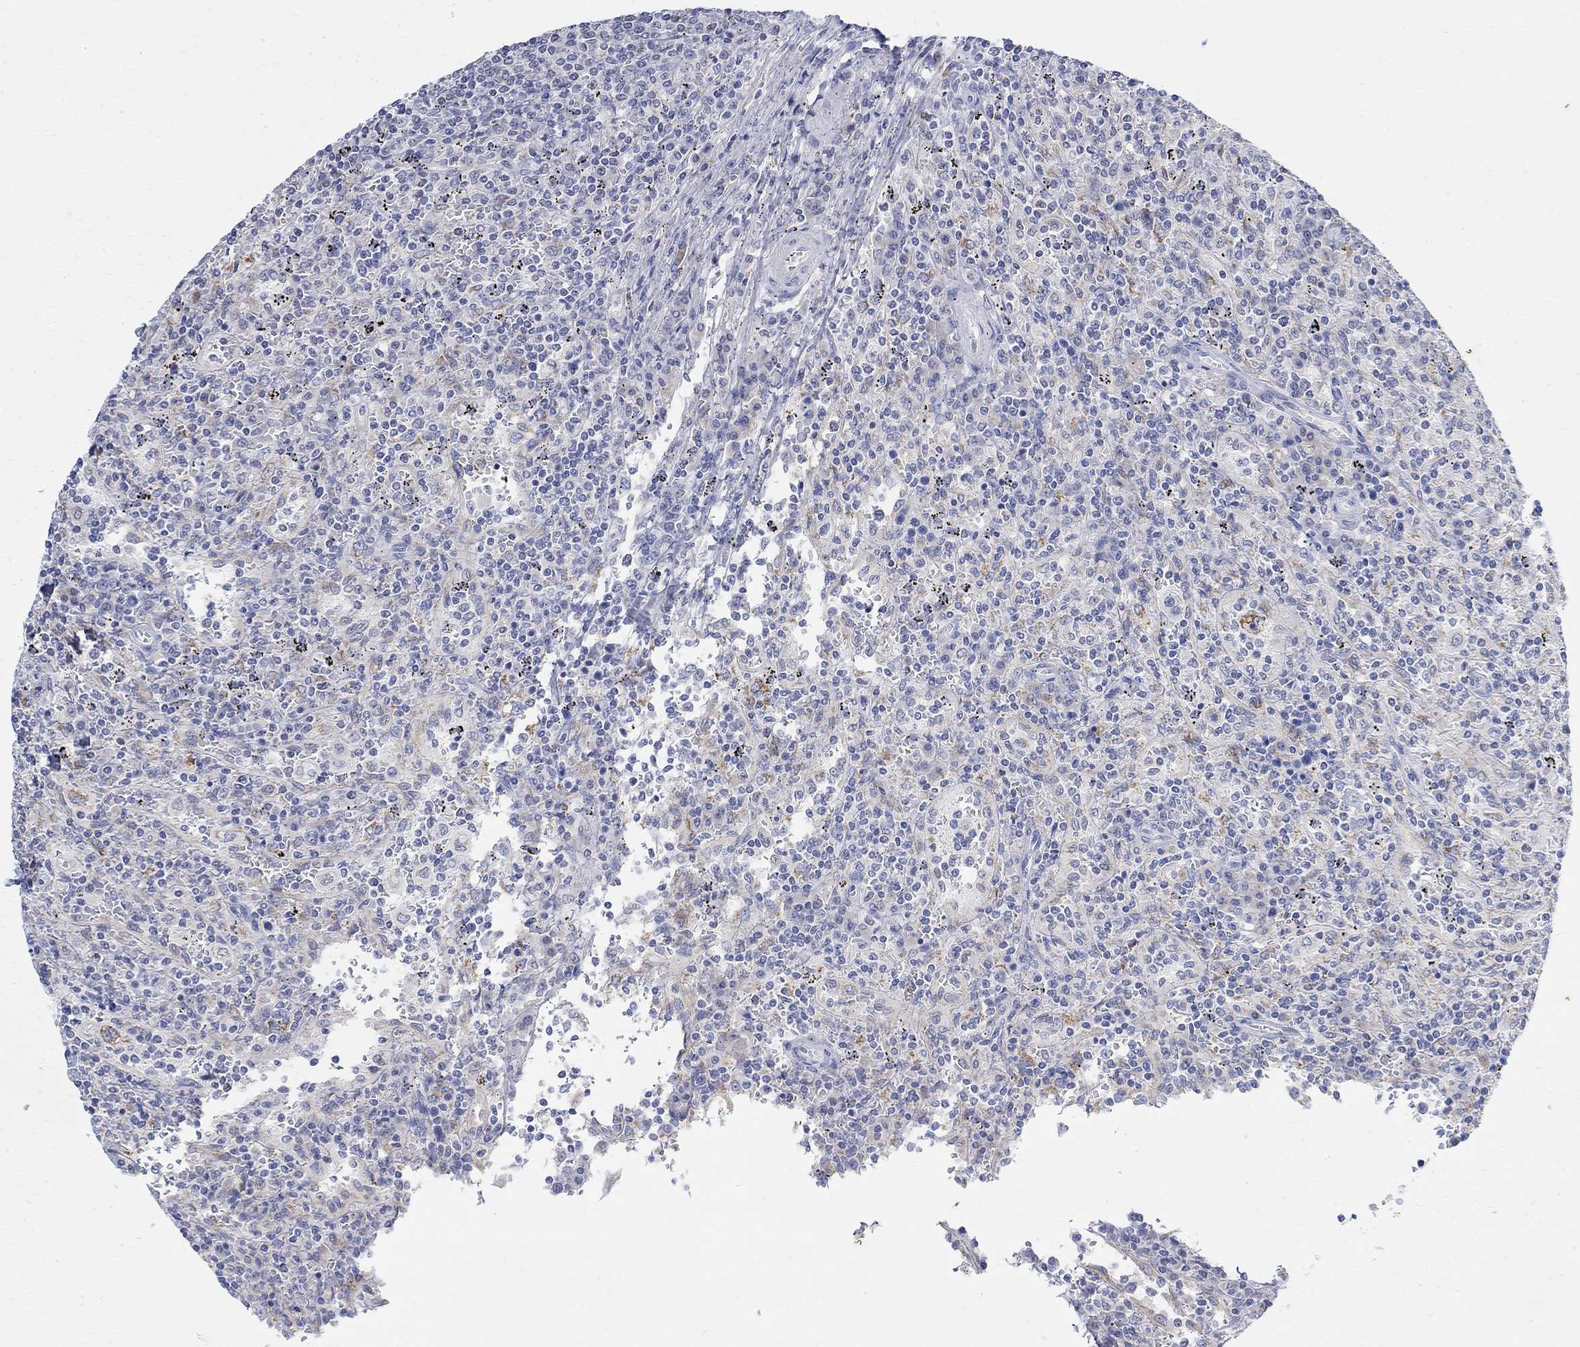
{"staining": {"intensity": "negative", "quantity": "none", "location": "none"}, "tissue": "lymphoma", "cell_type": "Tumor cells", "image_type": "cancer", "snomed": [{"axis": "morphology", "description": "Malignant lymphoma, non-Hodgkin's type, Low grade"}, {"axis": "topography", "description": "Spleen"}], "caption": "Protein analysis of lymphoma shows no significant staining in tumor cells. (Immunohistochemistry (ihc), brightfield microscopy, high magnification).", "gene": "FNDC5", "patient": {"sex": "male", "age": 62}}